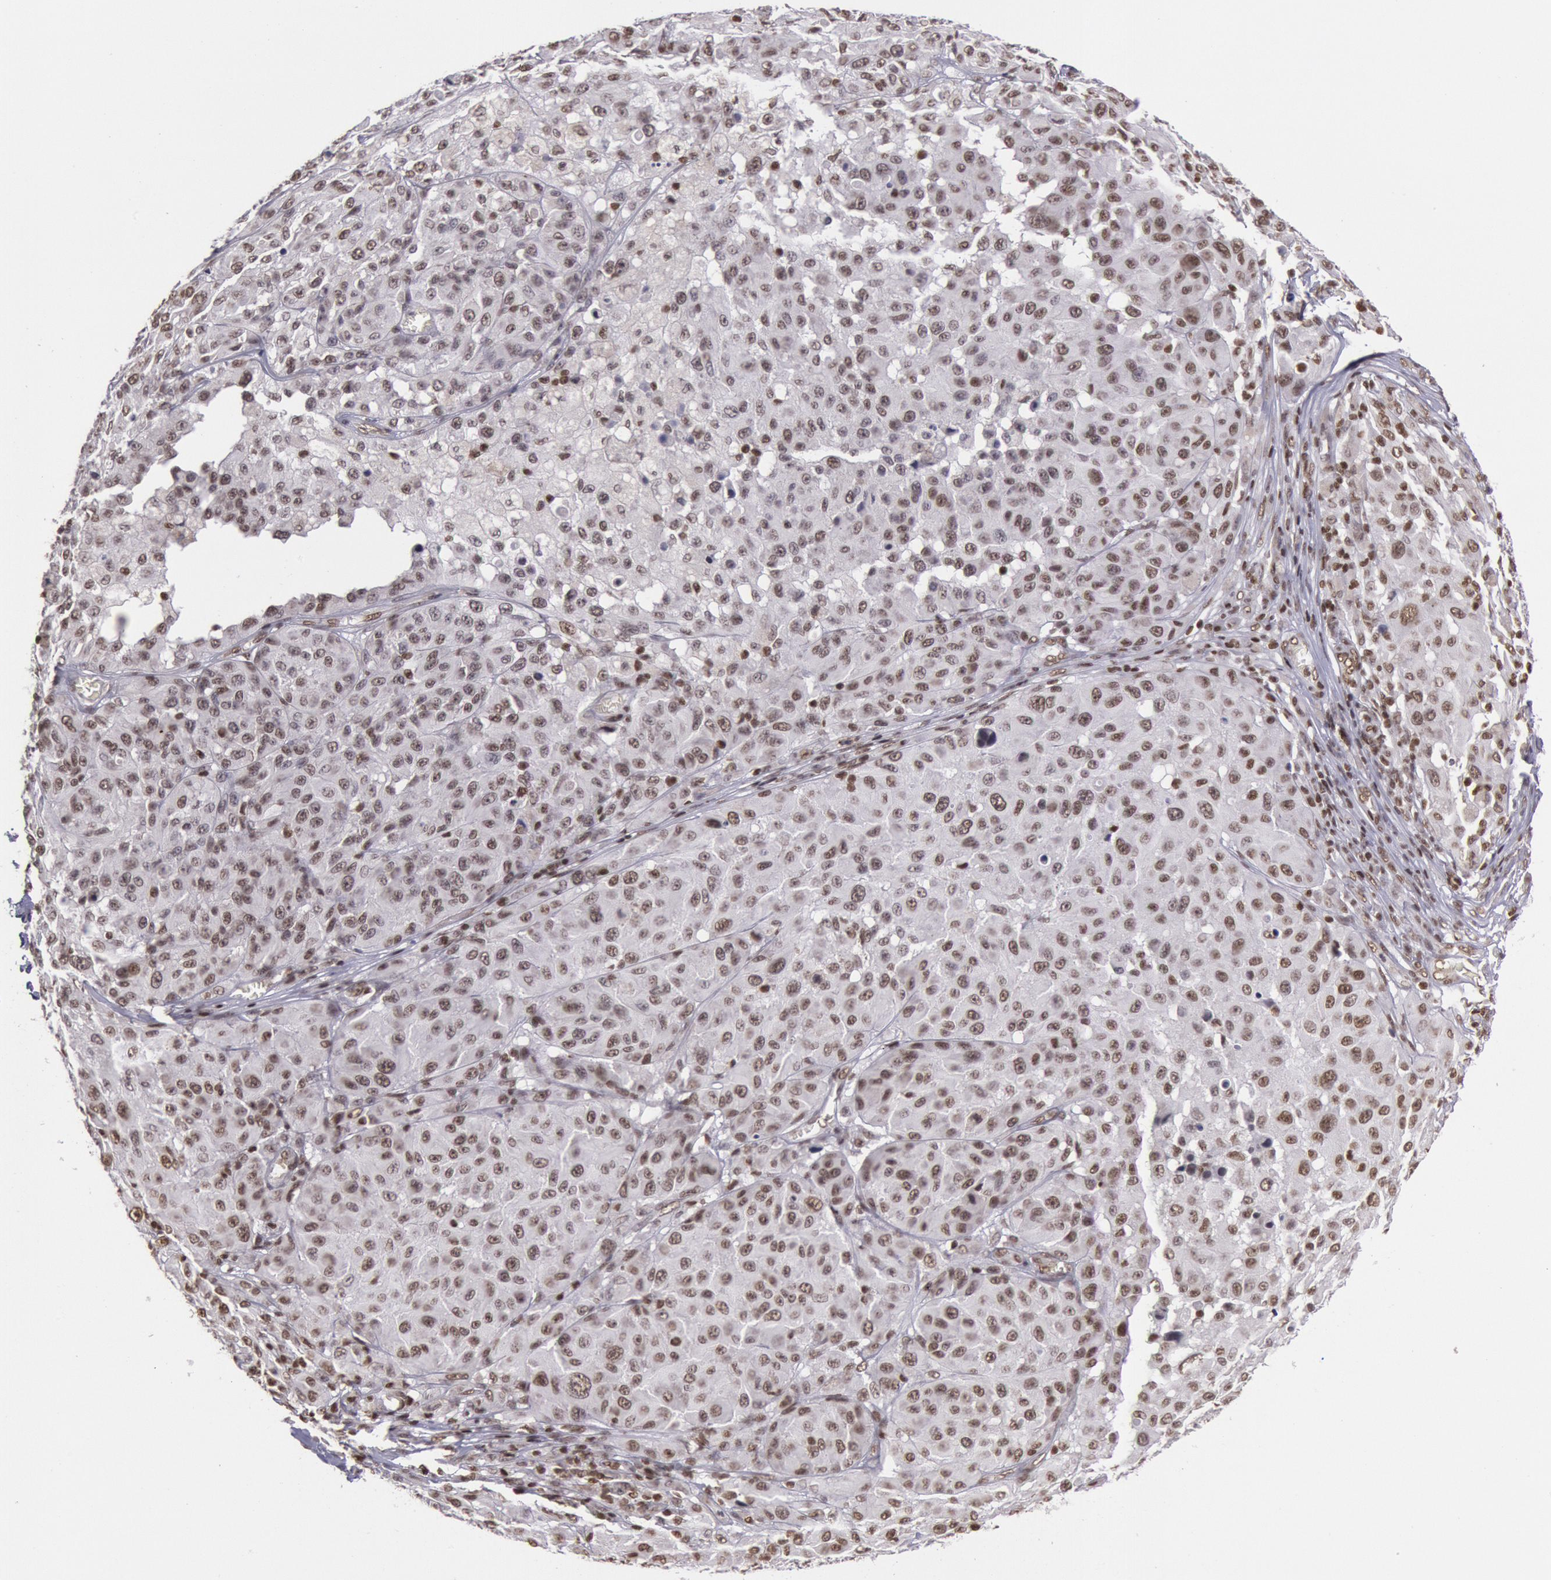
{"staining": {"intensity": "moderate", "quantity": ">75%", "location": "nuclear"}, "tissue": "melanoma", "cell_type": "Tumor cells", "image_type": "cancer", "snomed": [{"axis": "morphology", "description": "Malignant melanoma, NOS"}, {"axis": "topography", "description": "Skin"}], "caption": "A micrograph of melanoma stained for a protein shows moderate nuclear brown staining in tumor cells.", "gene": "NKAP", "patient": {"sex": "female", "age": 77}}